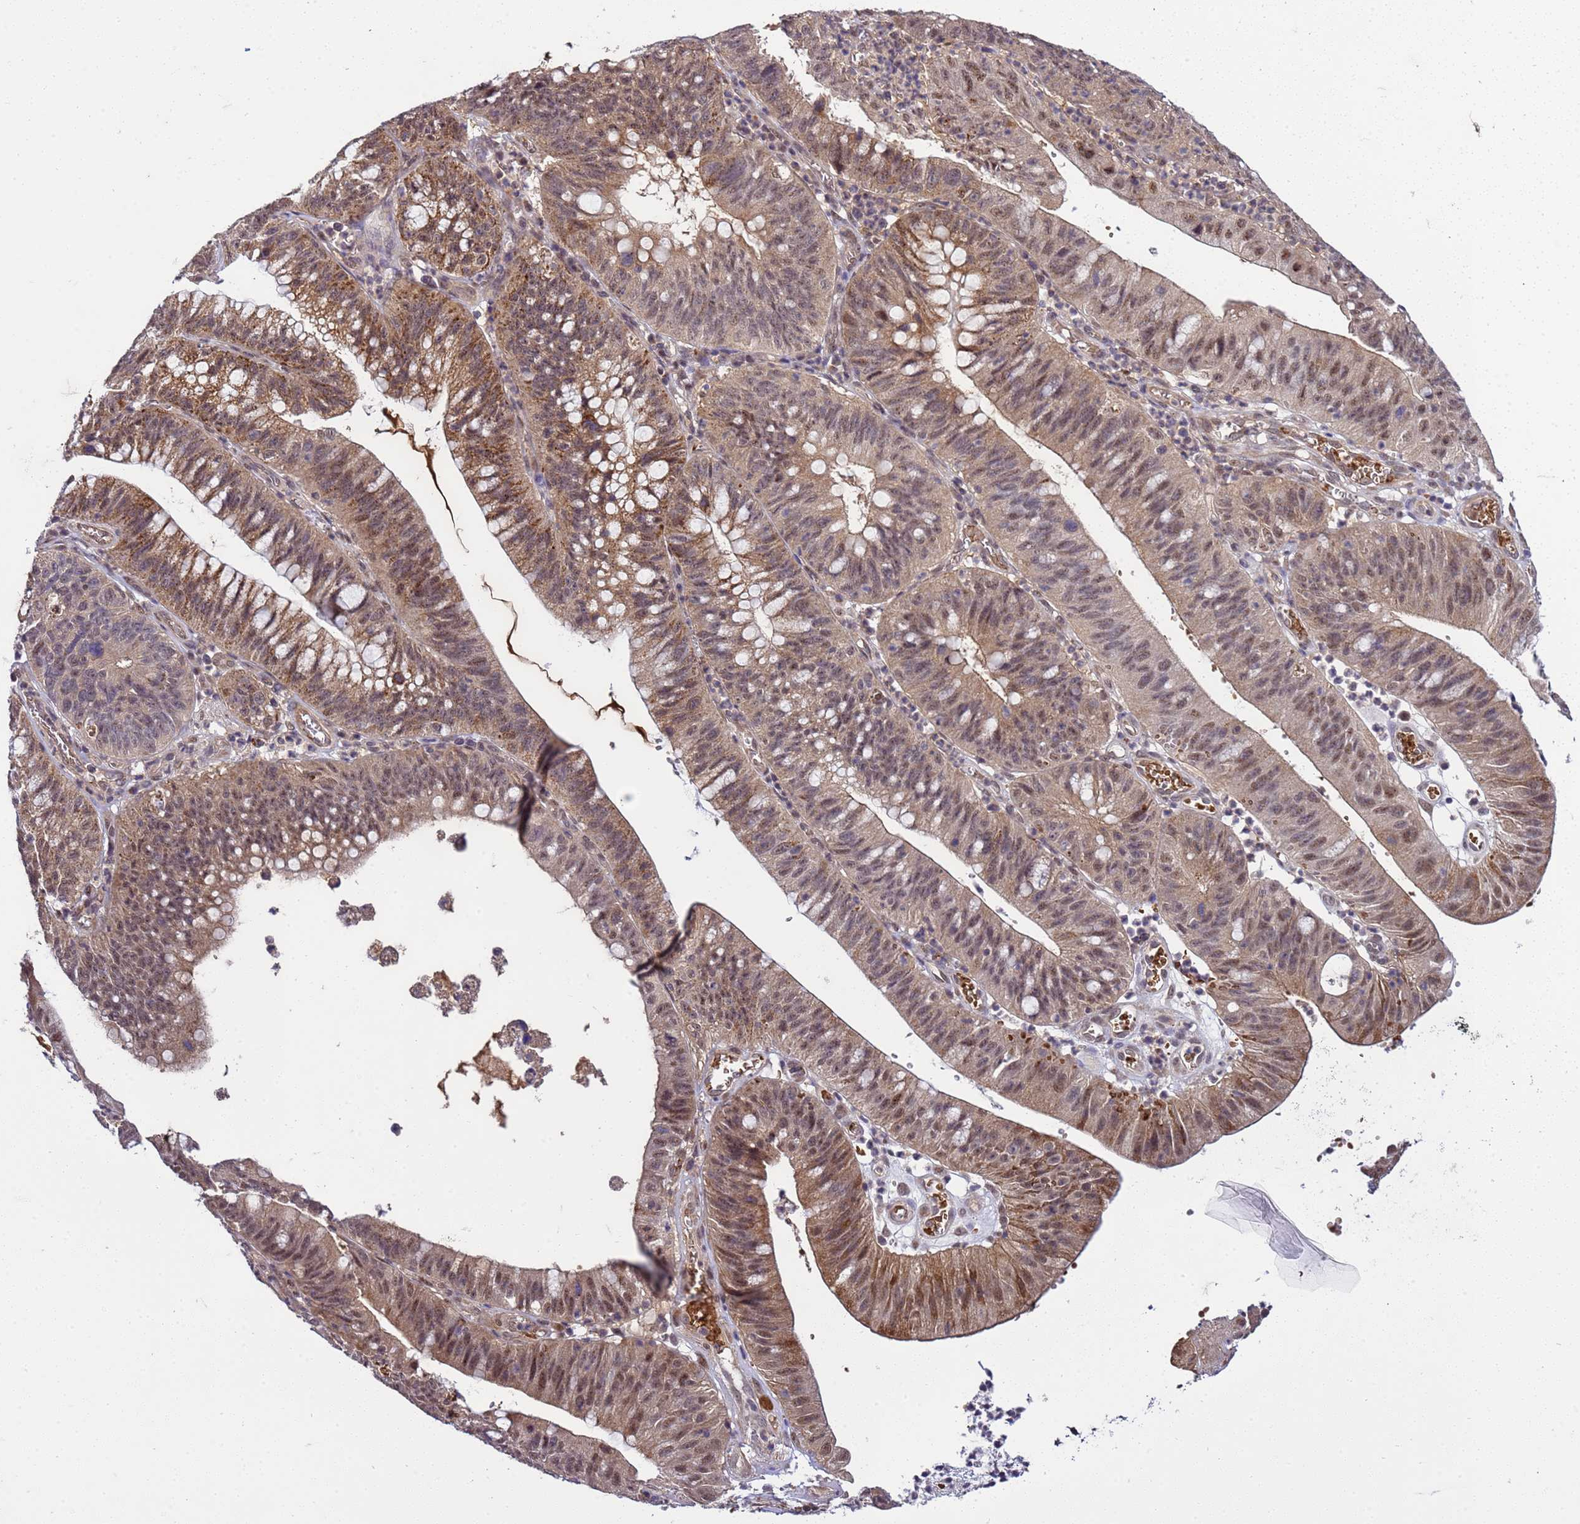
{"staining": {"intensity": "moderate", "quantity": ">75%", "location": "cytoplasmic/membranous,nuclear"}, "tissue": "stomach cancer", "cell_type": "Tumor cells", "image_type": "cancer", "snomed": [{"axis": "morphology", "description": "Adenocarcinoma, NOS"}, {"axis": "topography", "description": "Stomach"}], "caption": "Stomach cancer tissue displays moderate cytoplasmic/membranous and nuclear expression in approximately >75% of tumor cells", "gene": "GEN1", "patient": {"sex": "male", "age": 59}}